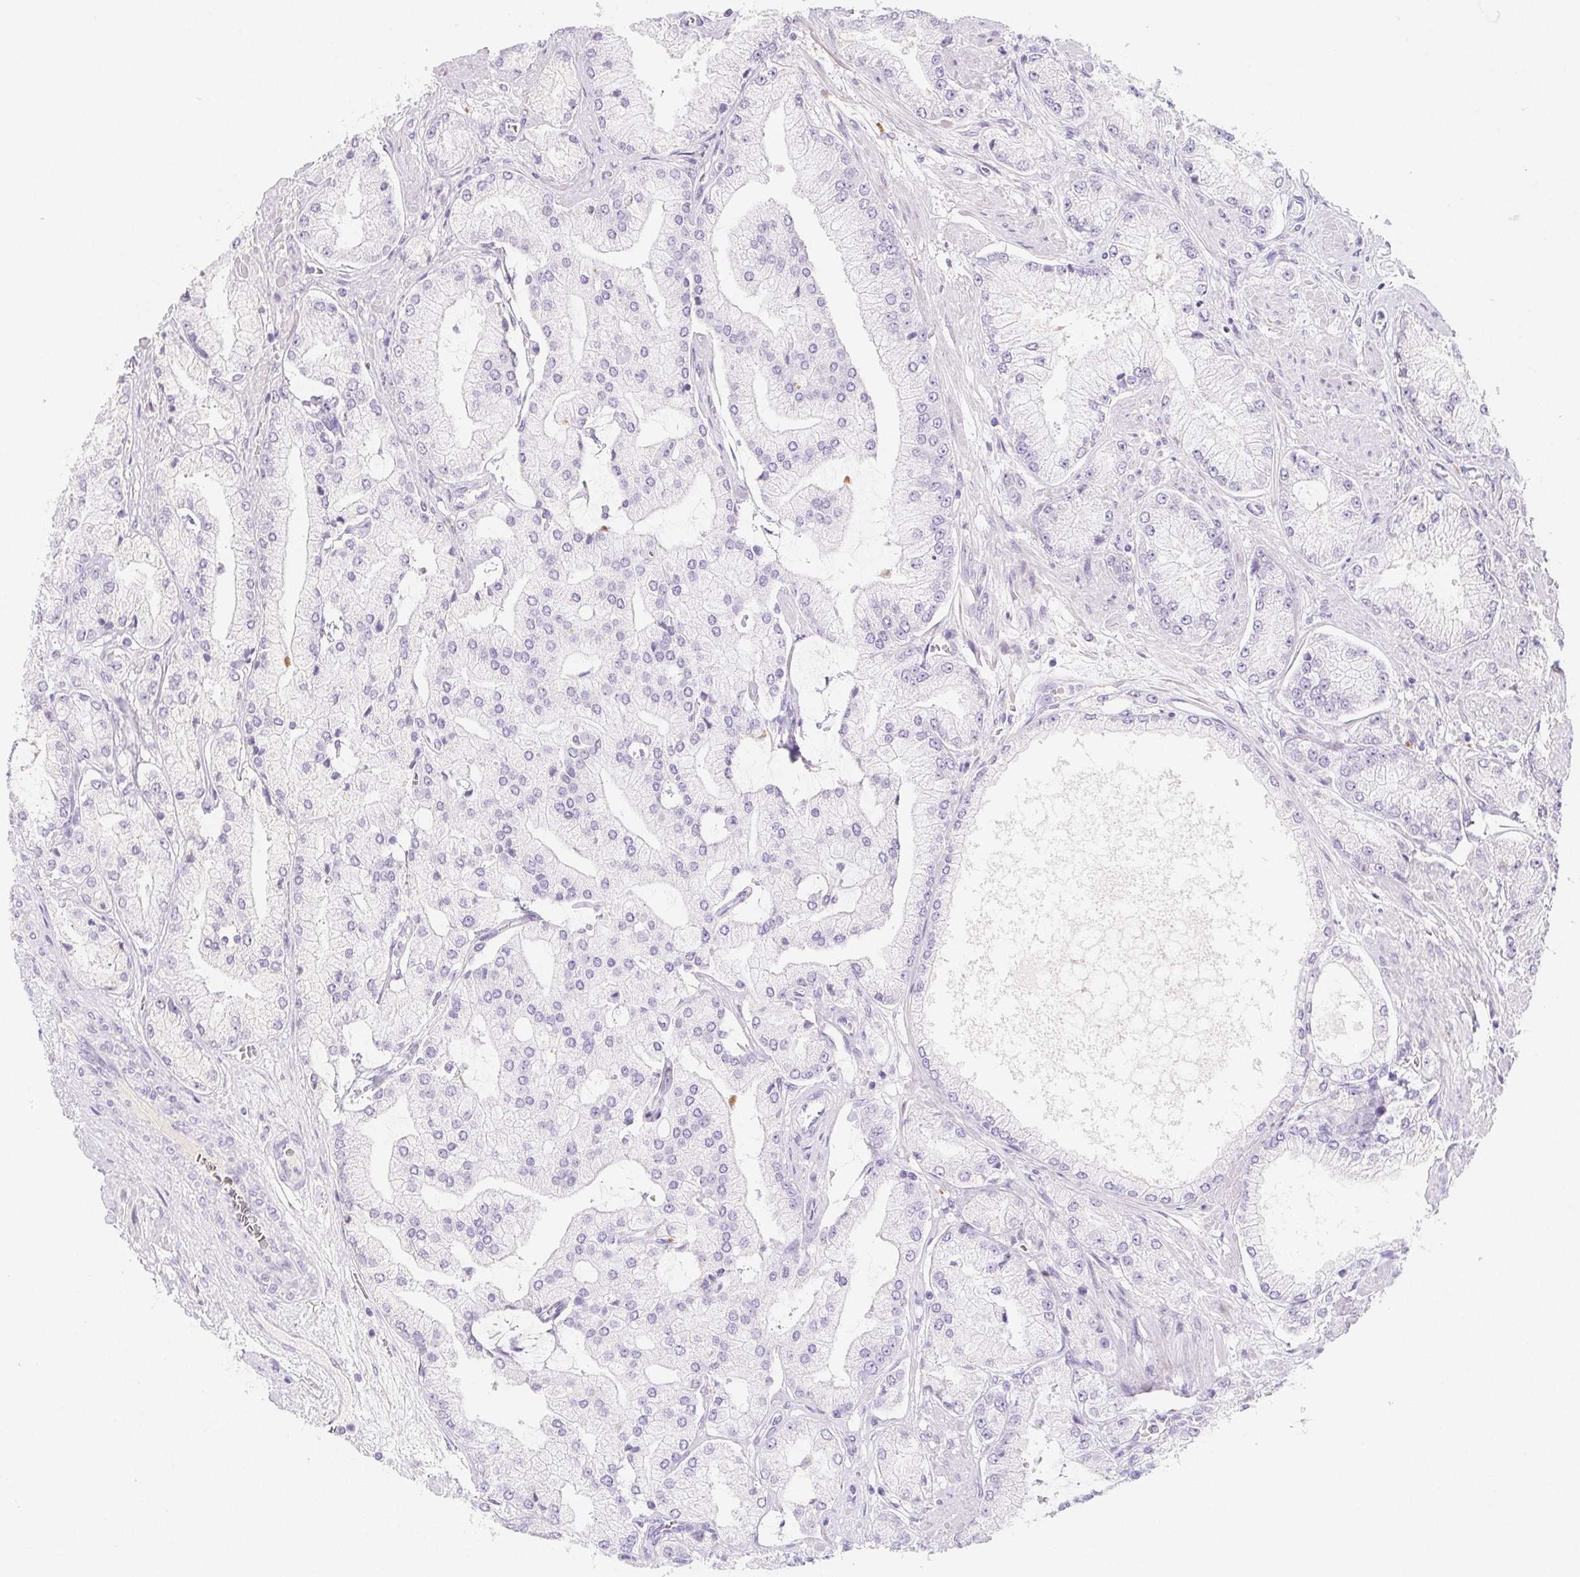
{"staining": {"intensity": "negative", "quantity": "none", "location": "none"}, "tissue": "prostate cancer", "cell_type": "Tumor cells", "image_type": "cancer", "snomed": [{"axis": "morphology", "description": "Adenocarcinoma, High grade"}, {"axis": "topography", "description": "Prostate"}], "caption": "This is an IHC photomicrograph of prostate cancer (adenocarcinoma (high-grade)). There is no expression in tumor cells.", "gene": "ITIH2", "patient": {"sex": "male", "age": 68}}